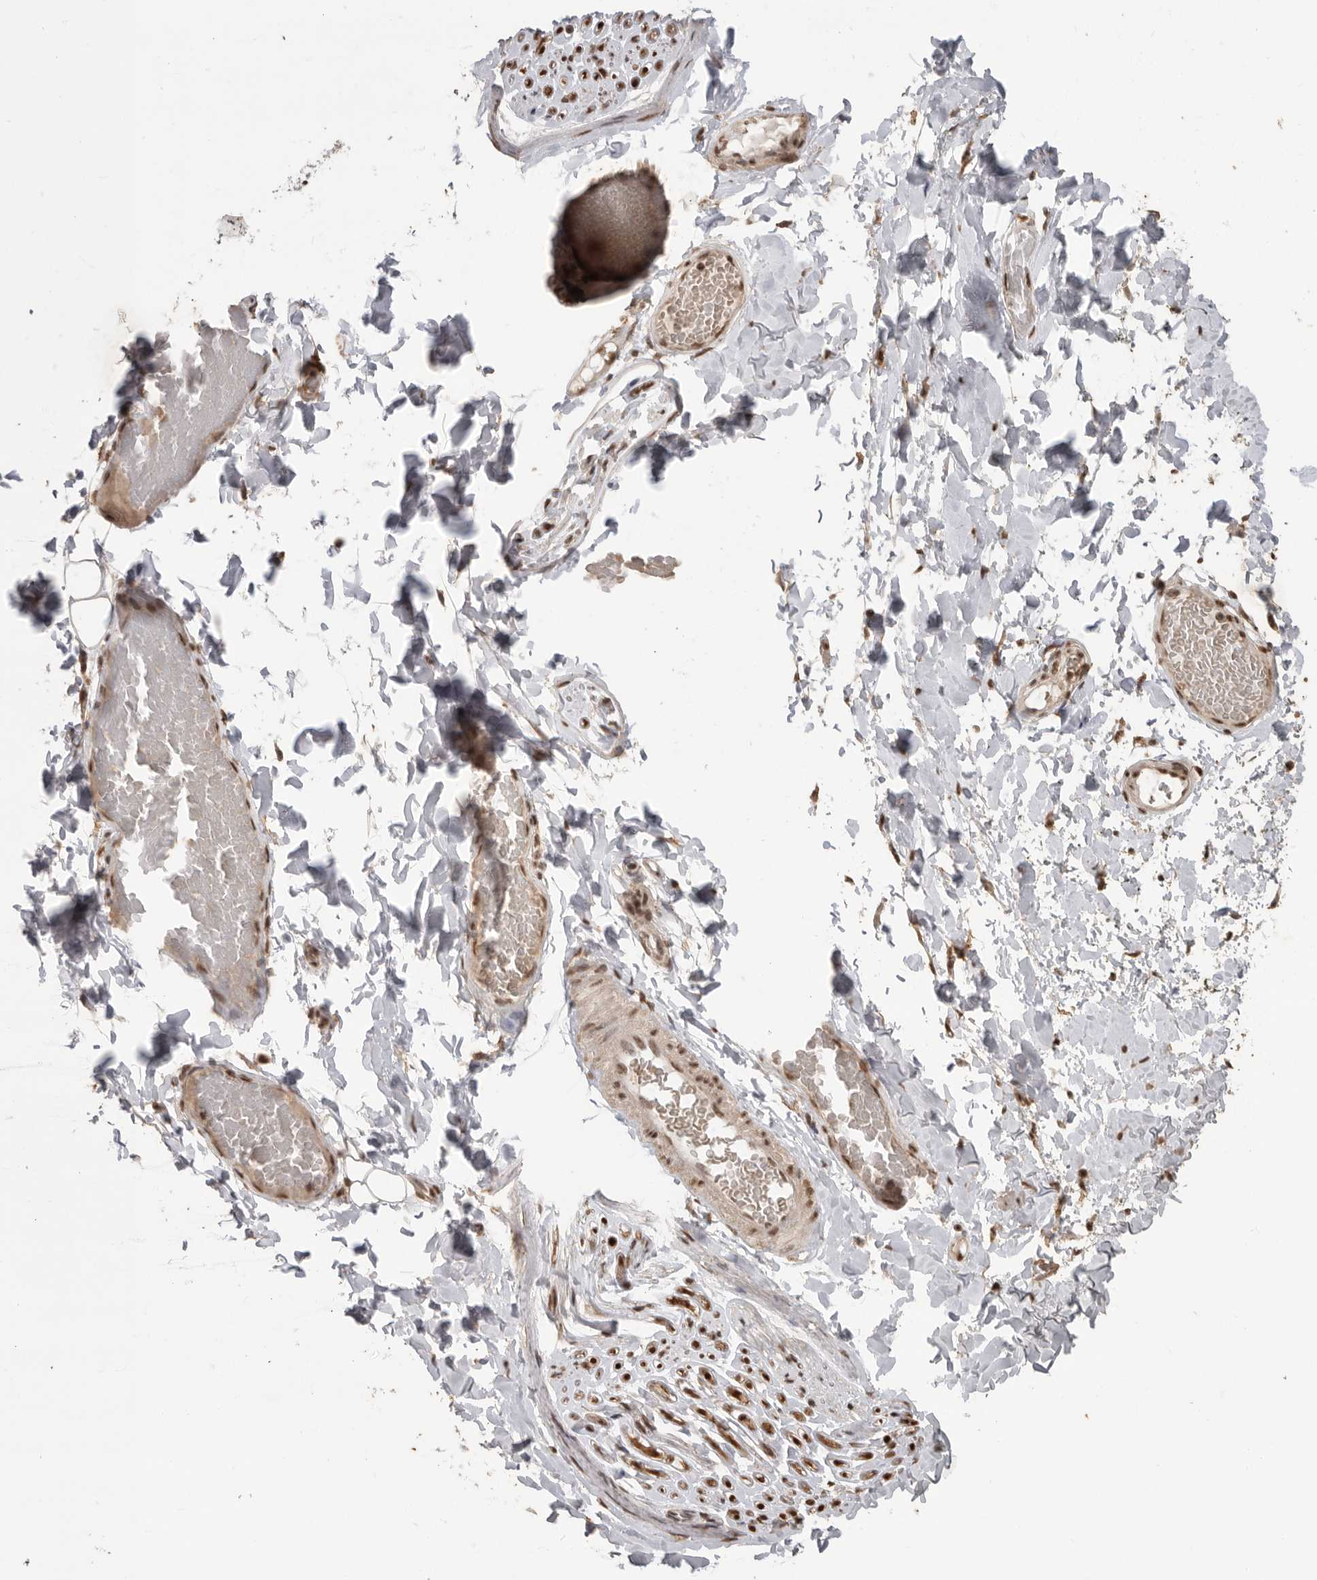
{"staining": {"intensity": "strong", "quantity": ">75%", "location": "nuclear"}, "tissue": "adipose tissue", "cell_type": "Adipocytes", "image_type": "normal", "snomed": [{"axis": "morphology", "description": "Normal tissue, NOS"}, {"axis": "topography", "description": "Adipose tissue"}, {"axis": "topography", "description": "Vascular tissue"}, {"axis": "topography", "description": "Peripheral nerve tissue"}], "caption": "Protein expression analysis of unremarkable adipose tissue shows strong nuclear expression in approximately >75% of adipocytes.", "gene": "PPP1R10", "patient": {"sex": "male", "age": 25}}